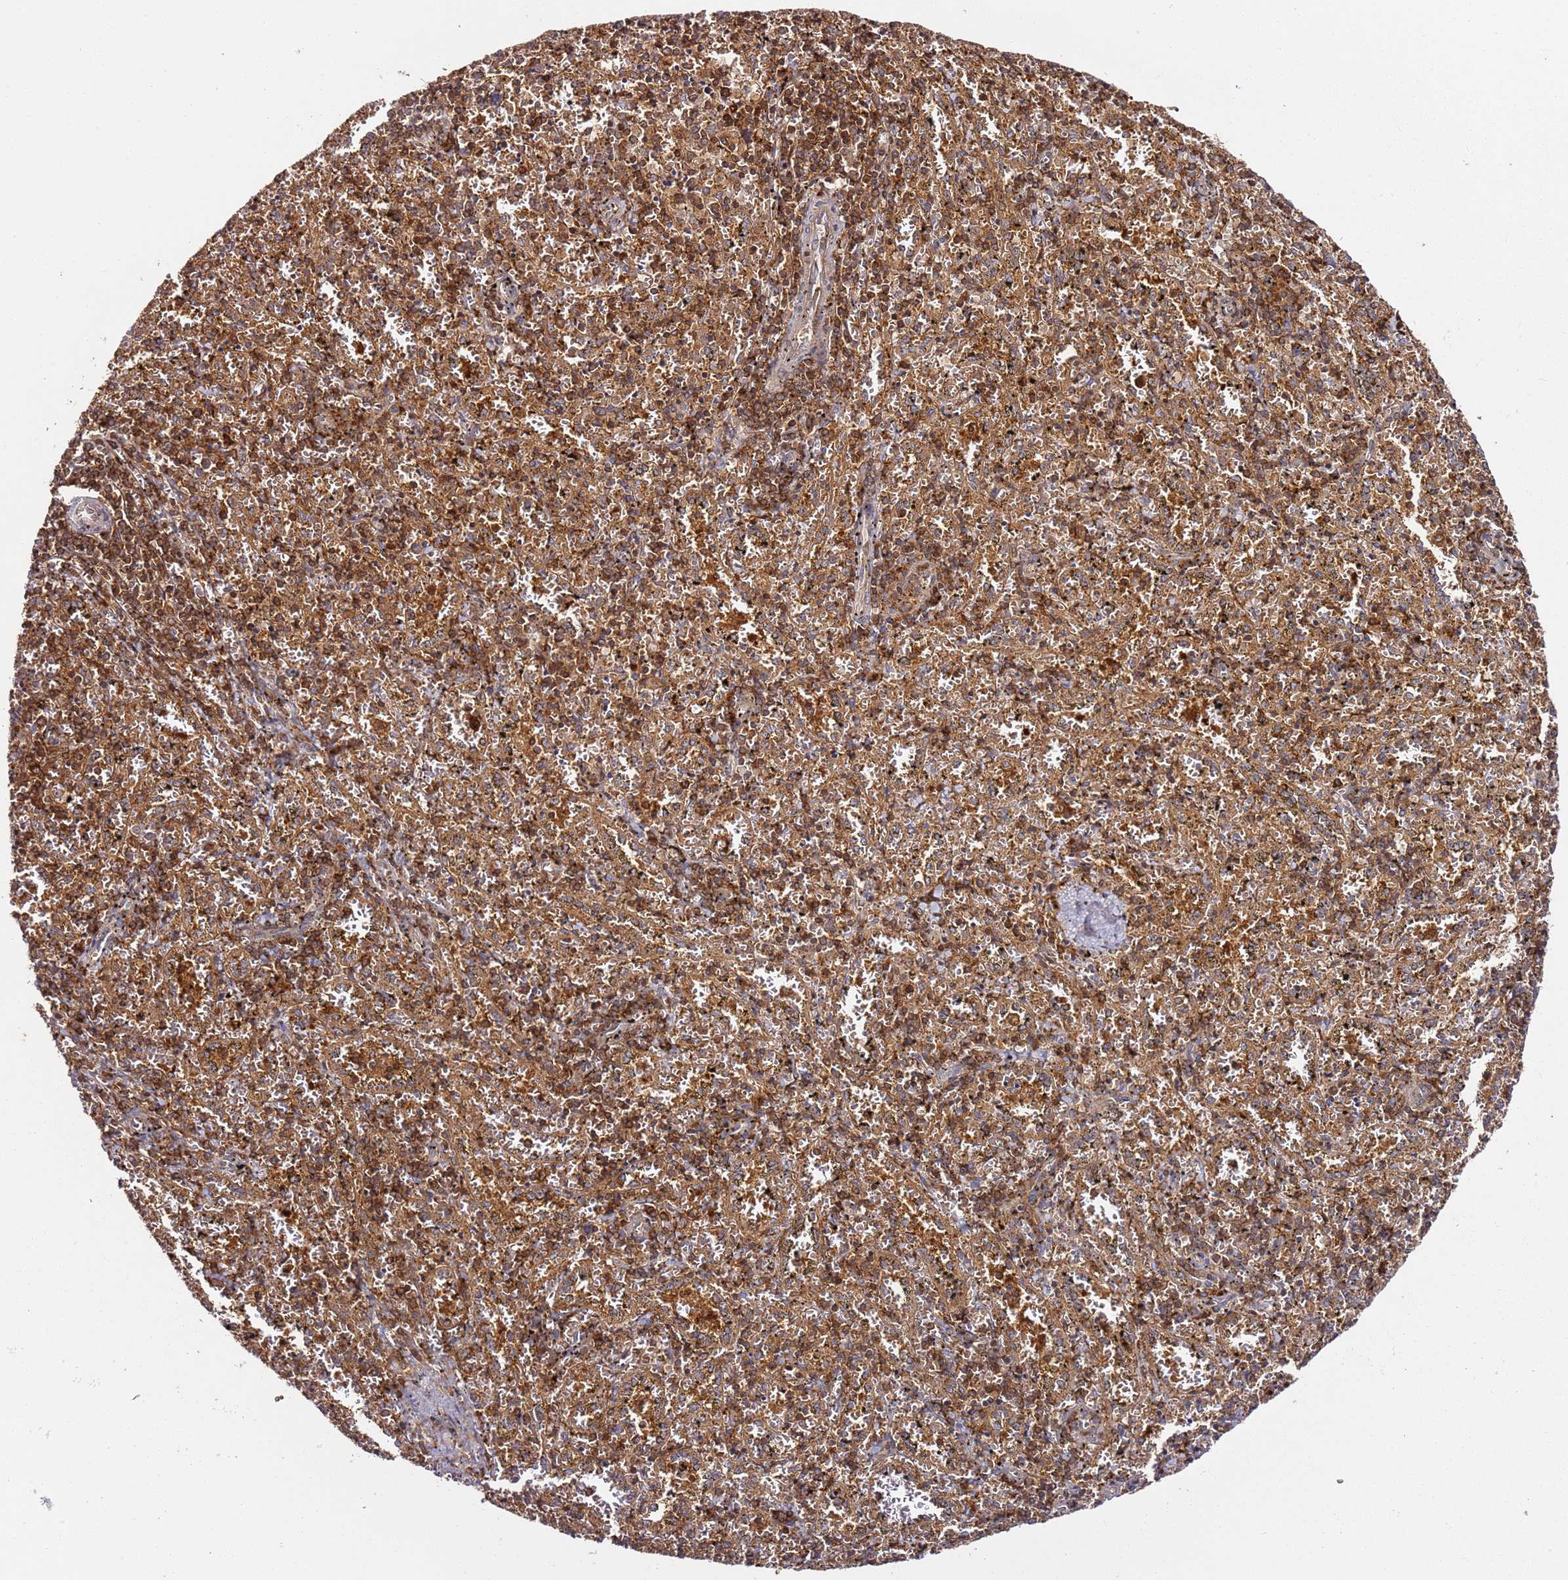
{"staining": {"intensity": "strong", "quantity": "25%-75%", "location": "cytoplasmic/membranous"}, "tissue": "spleen", "cell_type": "Cells in red pulp", "image_type": "normal", "snomed": [{"axis": "morphology", "description": "Normal tissue, NOS"}, {"axis": "topography", "description": "Spleen"}], "caption": "Immunohistochemistry (IHC) micrograph of unremarkable spleen stained for a protein (brown), which exhibits high levels of strong cytoplasmic/membranous positivity in approximately 25%-75% of cells in red pulp.", "gene": "PRMT7", "patient": {"sex": "male", "age": 11}}